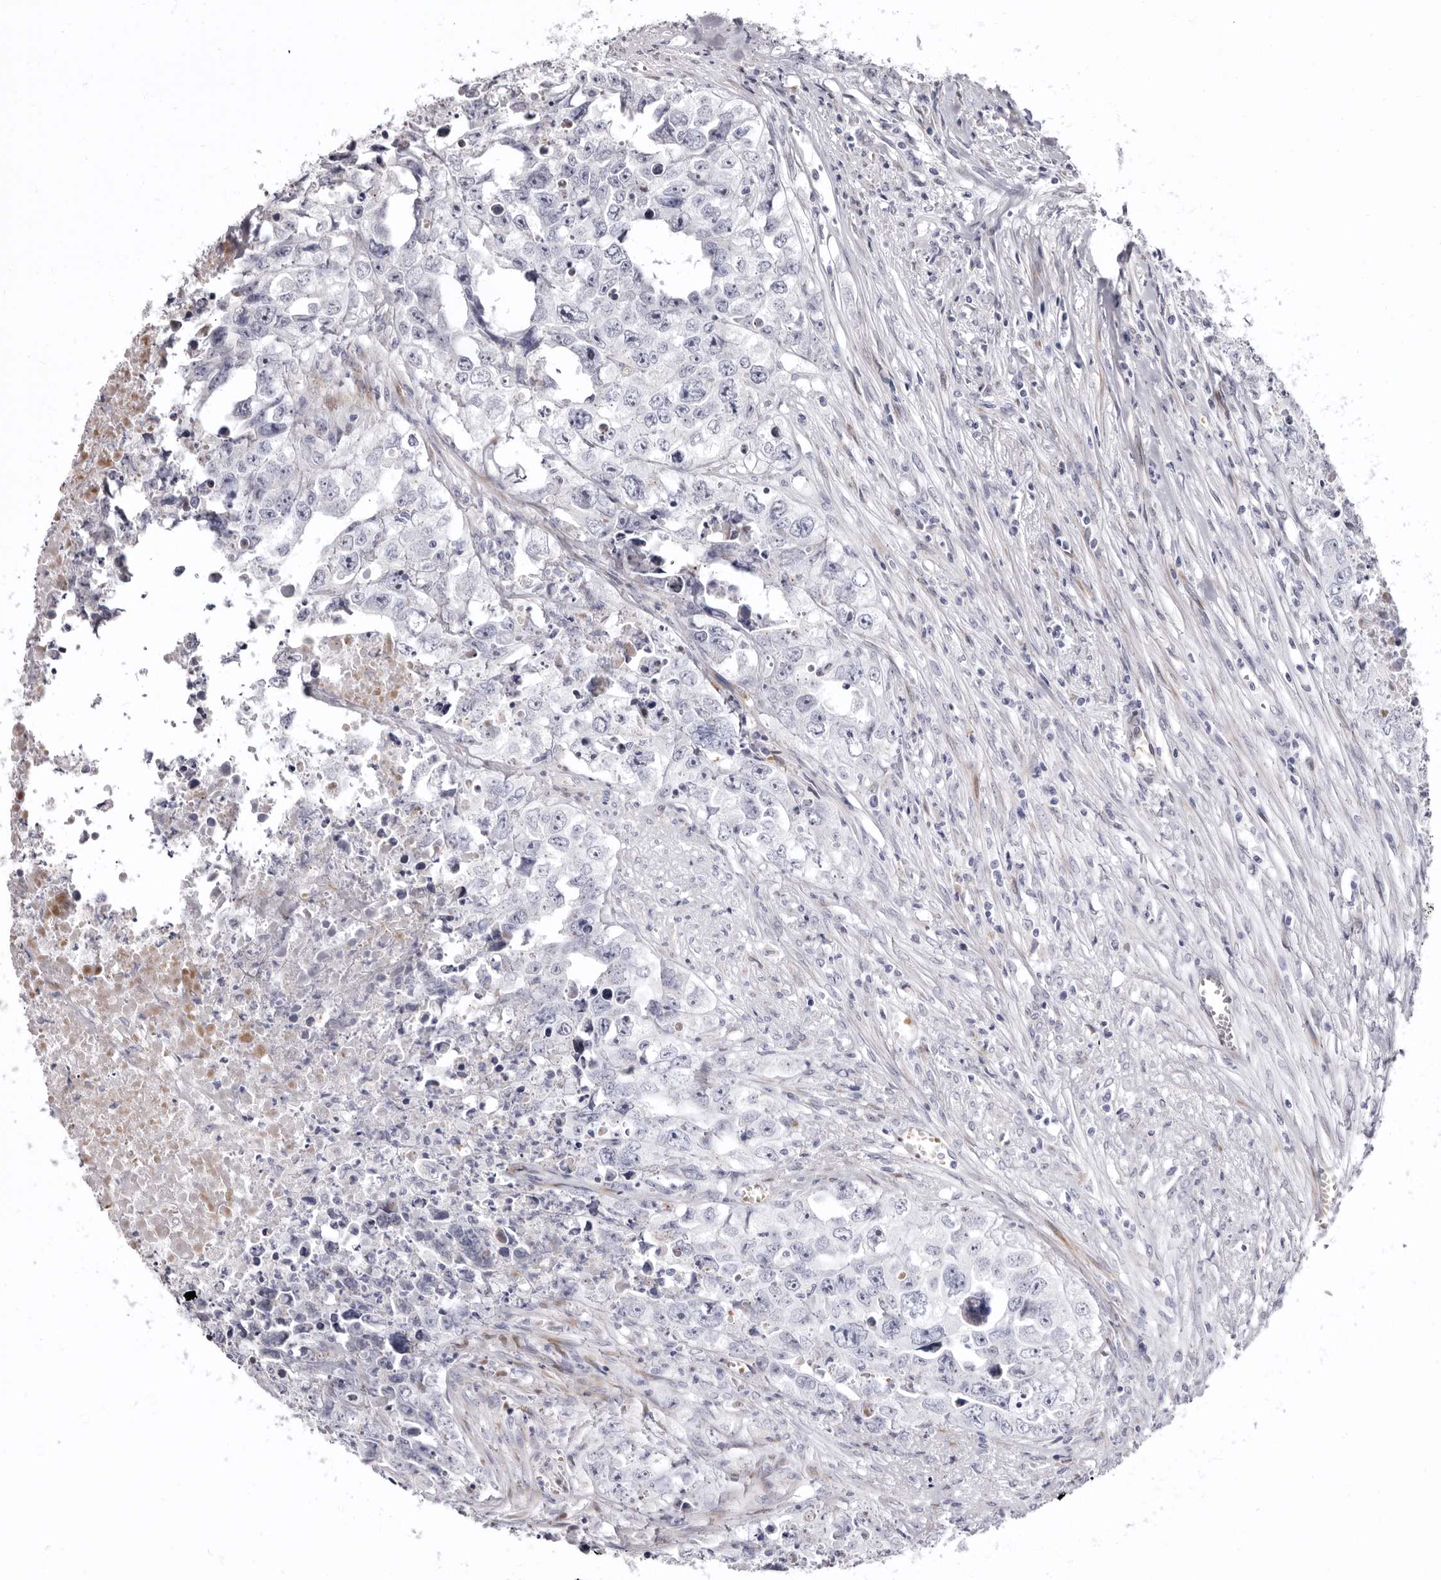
{"staining": {"intensity": "negative", "quantity": "none", "location": "none"}, "tissue": "testis cancer", "cell_type": "Tumor cells", "image_type": "cancer", "snomed": [{"axis": "morphology", "description": "Seminoma, NOS"}, {"axis": "morphology", "description": "Carcinoma, Embryonal, NOS"}, {"axis": "topography", "description": "Testis"}], "caption": "Protein analysis of testis cancer demonstrates no significant staining in tumor cells. (DAB (3,3'-diaminobenzidine) immunohistochemistry with hematoxylin counter stain).", "gene": "AIDA", "patient": {"sex": "male", "age": 43}}